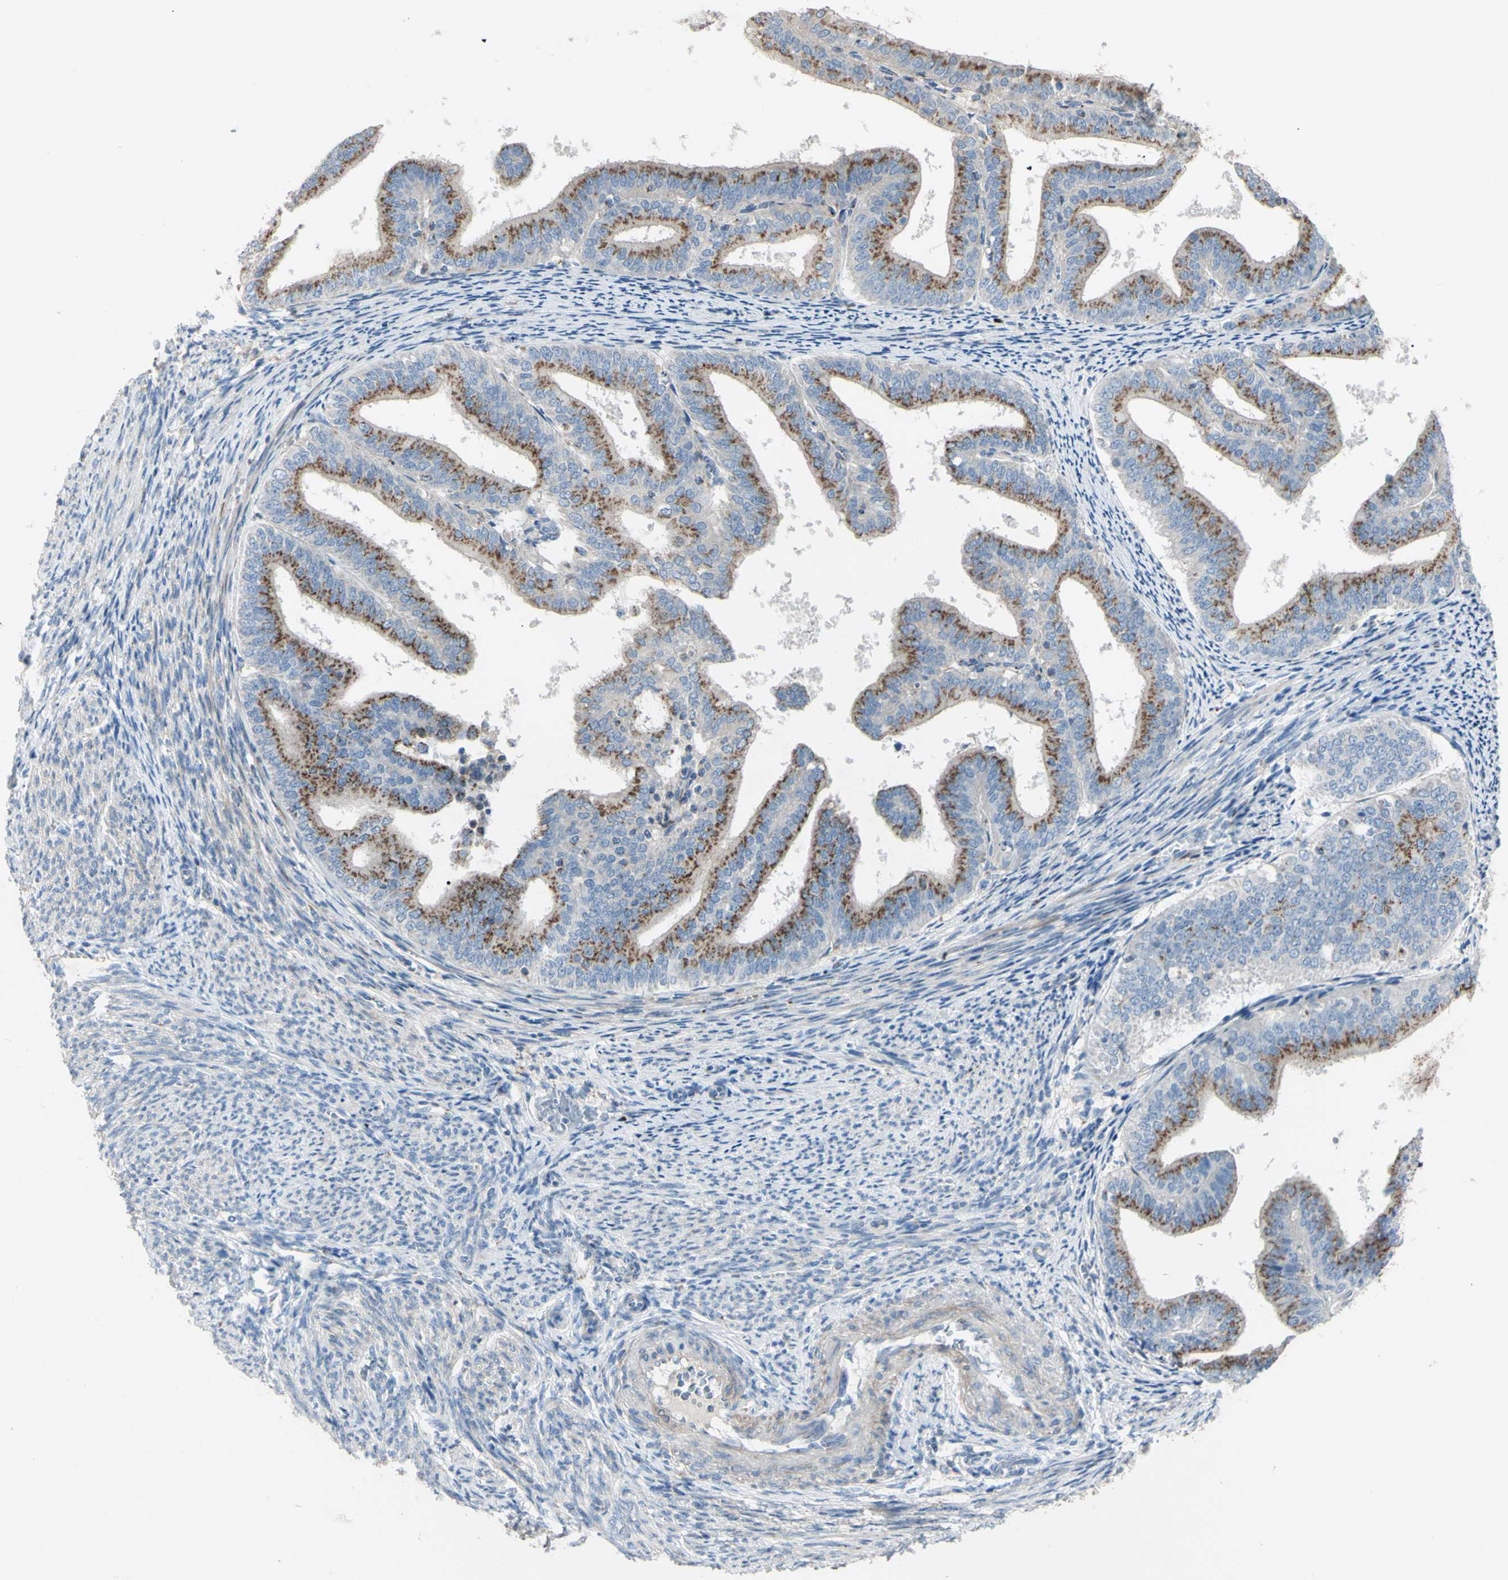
{"staining": {"intensity": "moderate", "quantity": ">75%", "location": "cytoplasmic/membranous"}, "tissue": "endometrial cancer", "cell_type": "Tumor cells", "image_type": "cancer", "snomed": [{"axis": "morphology", "description": "Adenocarcinoma, NOS"}, {"axis": "topography", "description": "Endometrium"}], "caption": "The micrograph reveals immunohistochemical staining of endometrial cancer (adenocarcinoma). There is moderate cytoplasmic/membranous positivity is seen in about >75% of tumor cells.", "gene": "B4GALT3", "patient": {"sex": "female", "age": 63}}